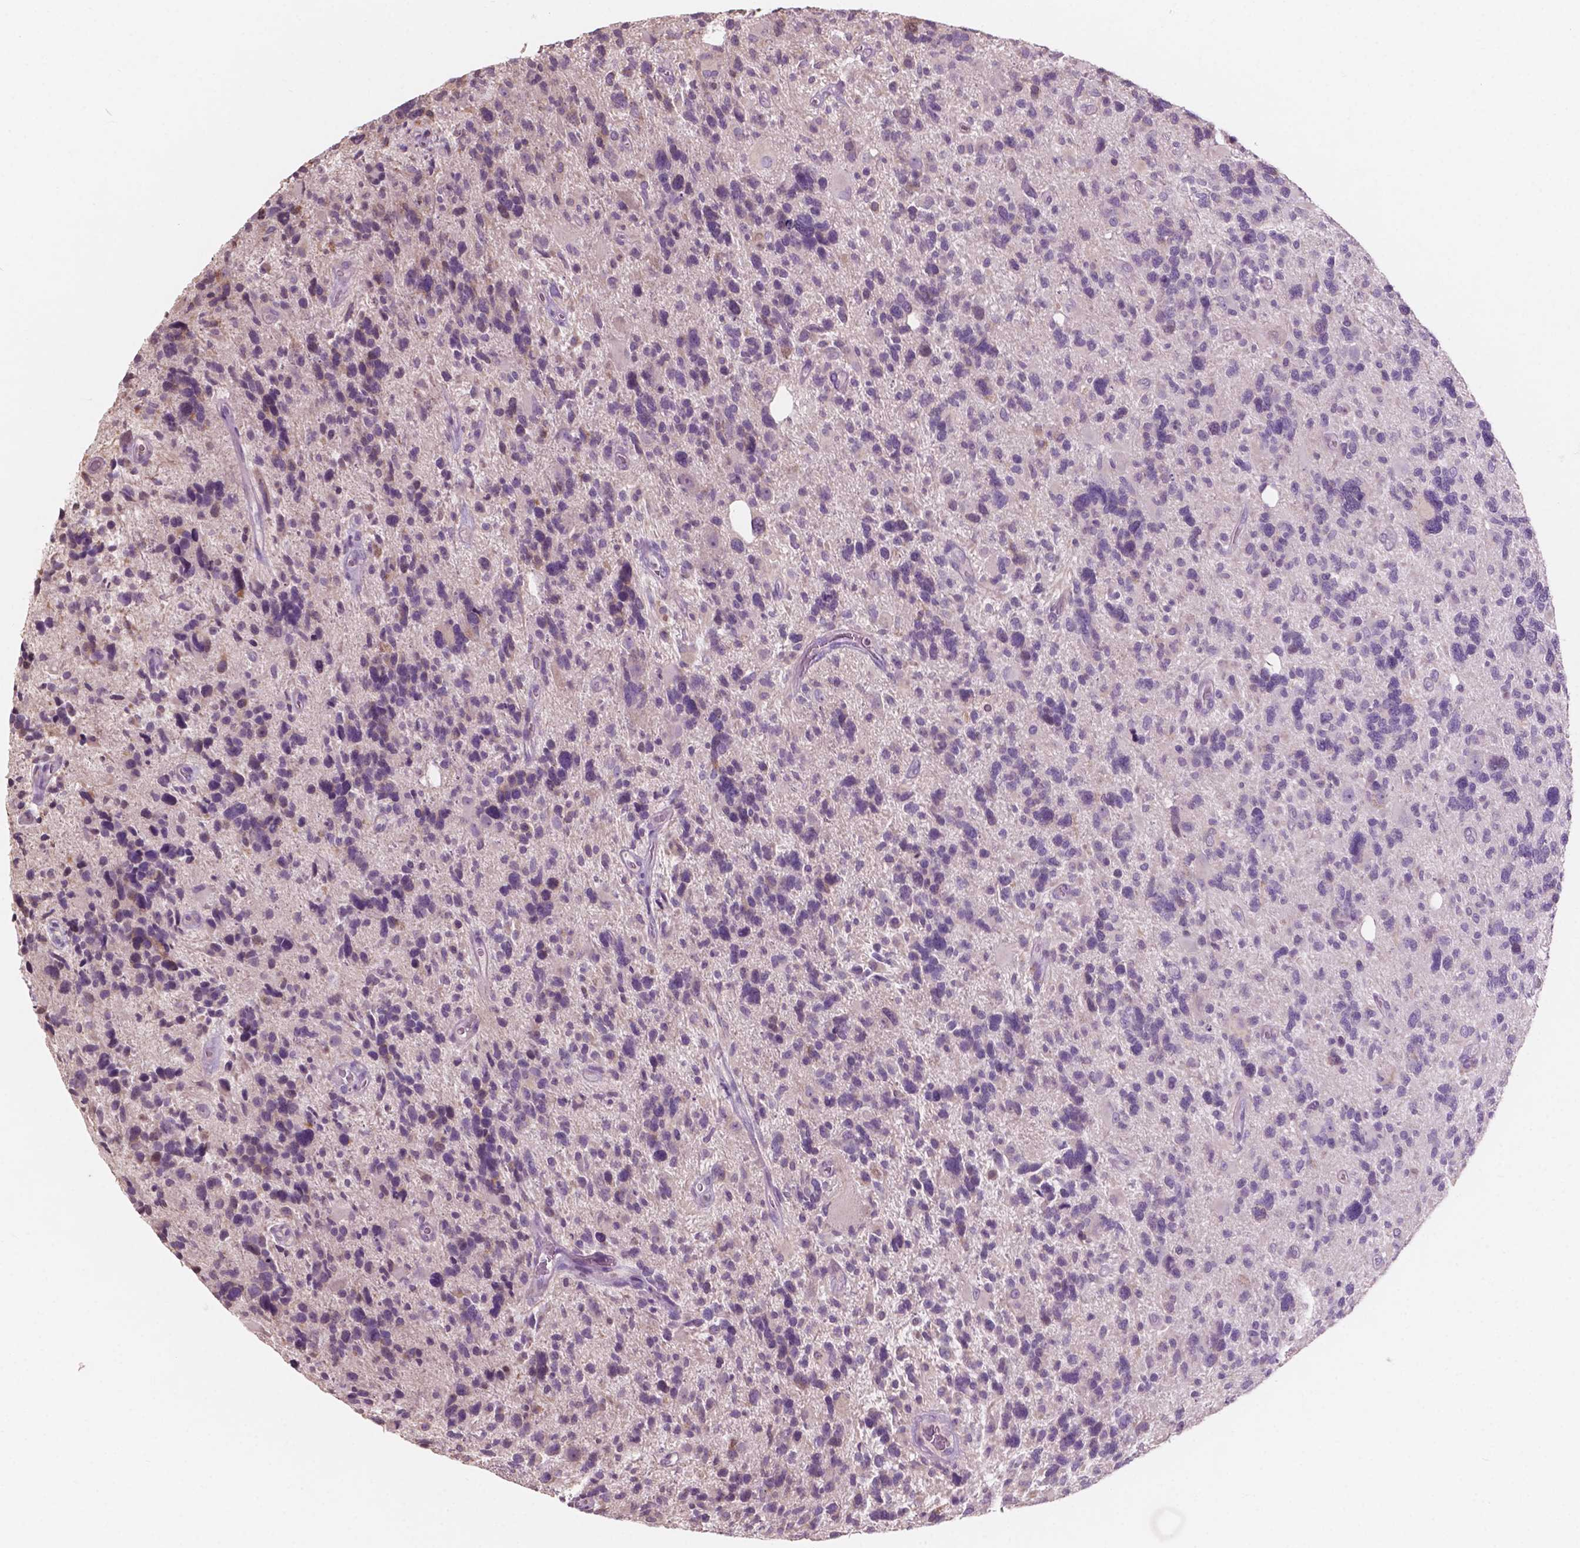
{"staining": {"intensity": "negative", "quantity": "none", "location": "none"}, "tissue": "glioma", "cell_type": "Tumor cells", "image_type": "cancer", "snomed": [{"axis": "morphology", "description": "Glioma, malignant, High grade"}, {"axis": "topography", "description": "Brain"}], "caption": "Human glioma stained for a protein using immunohistochemistry (IHC) demonstrates no expression in tumor cells.", "gene": "AWAT1", "patient": {"sex": "male", "age": 49}}